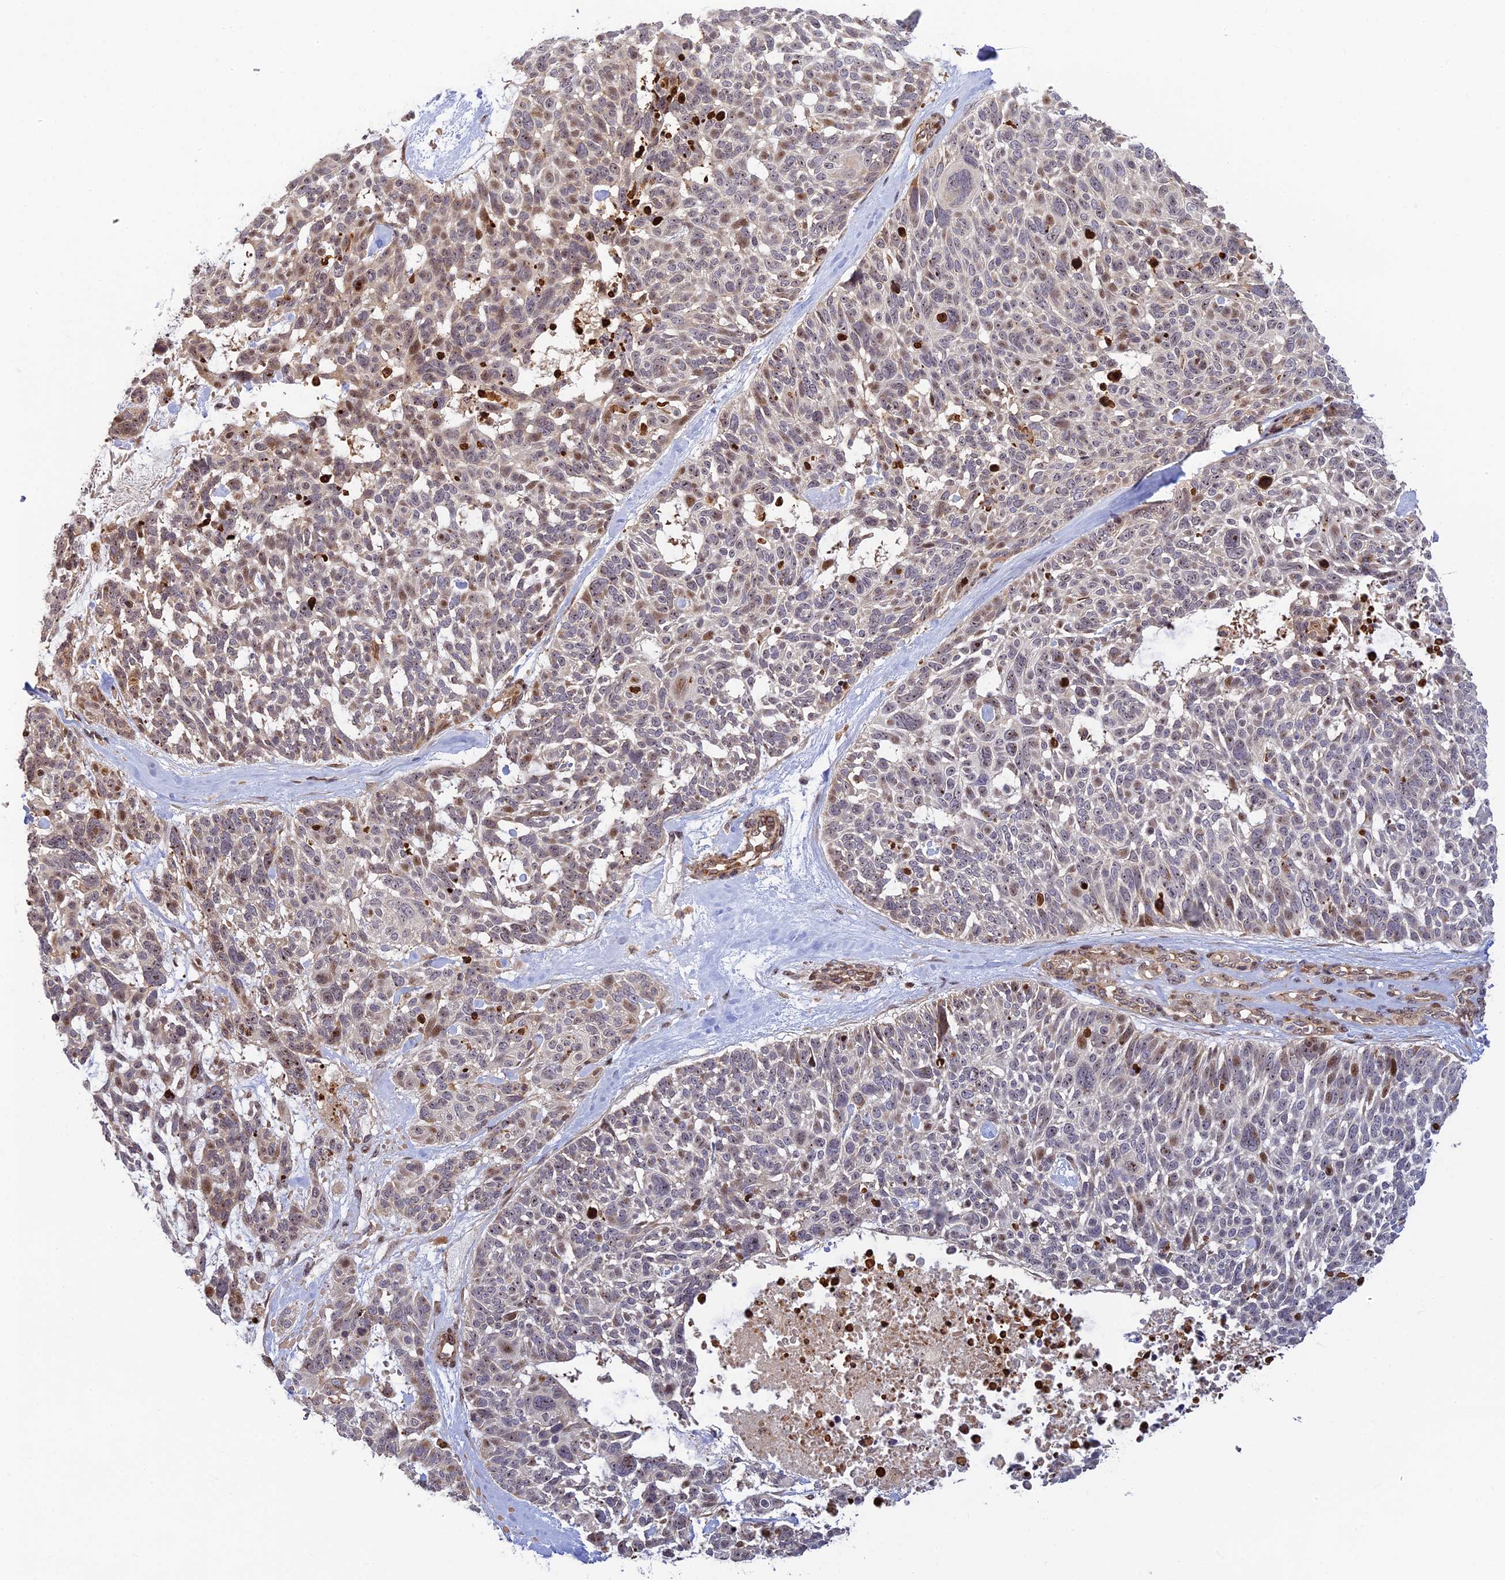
{"staining": {"intensity": "moderate", "quantity": "<25%", "location": "nuclear"}, "tissue": "skin cancer", "cell_type": "Tumor cells", "image_type": "cancer", "snomed": [{"axis": "morphology", "description": "Basal cell carcinoma"}, {"axis": "topography", "description": "Skin"}], "caption": "A high-resolution histopathology image shows immunohistochemistry (IHC) staining of basal cell carcinoma (skin), which displays moderate nuclear positivity in approximately <25% of tumor cells.", "gene": "UFSP2", "patient": {"sex": "male", "age": 88}}